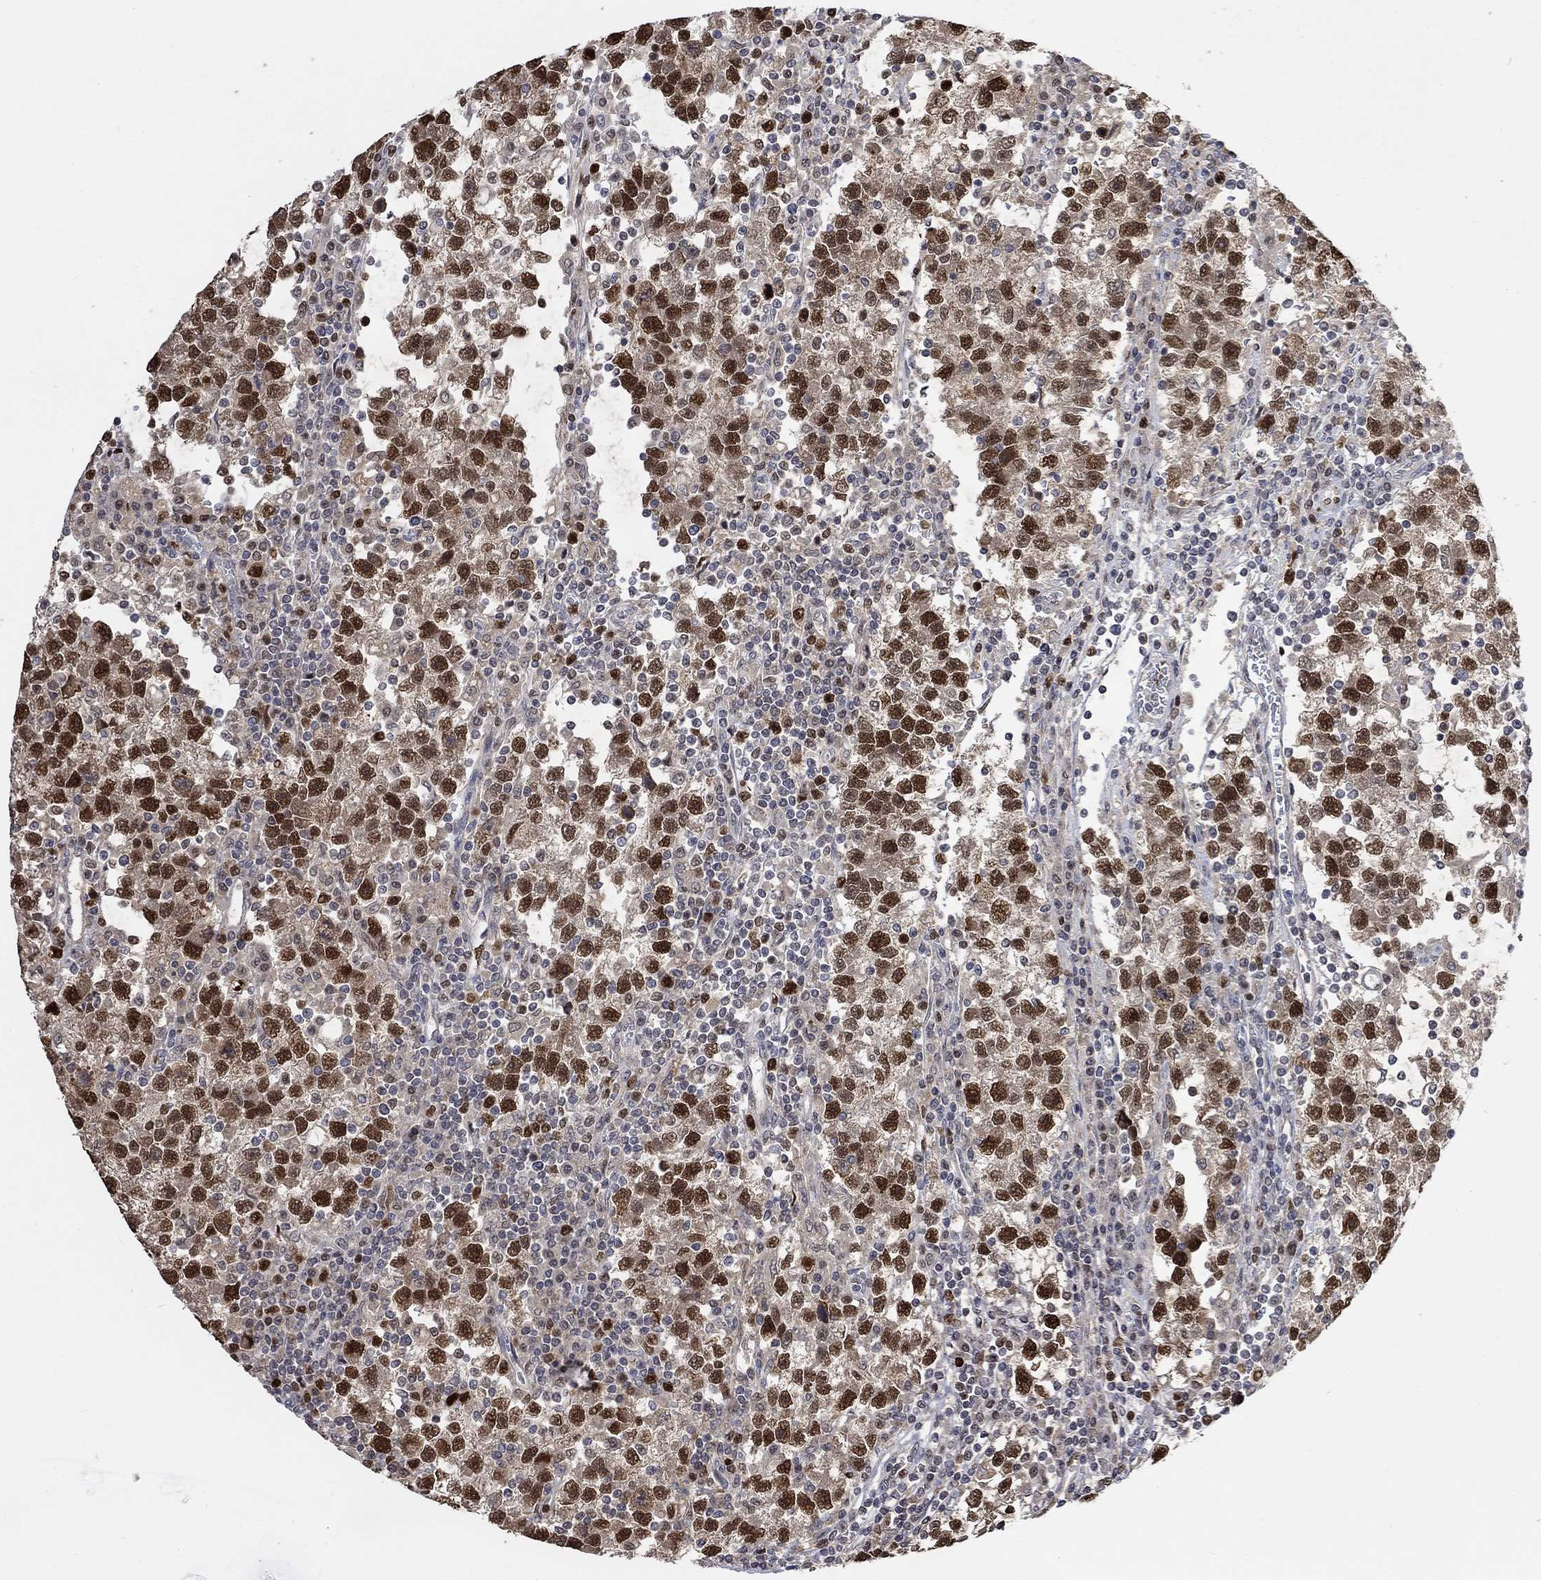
{"staining": {"intensity": "strong", "quantity": ">75%", "location": "nuclear"}, "tissue": "testis cancer", "cell_type": "Tumor cells", "image_type": "cancer", "snomed": [{"axis": "morphology", "description": "Seminoma, NOS"}, {"axis": "topography", "description": "Testis"}], "caption": "This image reveals immunohistochemistry (IHC) staining of seminoma (testis), with high strong nuclear positivity in about >75% of tumor cells.", "gene": "RAD54L2", "patient": {"sex": "male", "age": 47}}